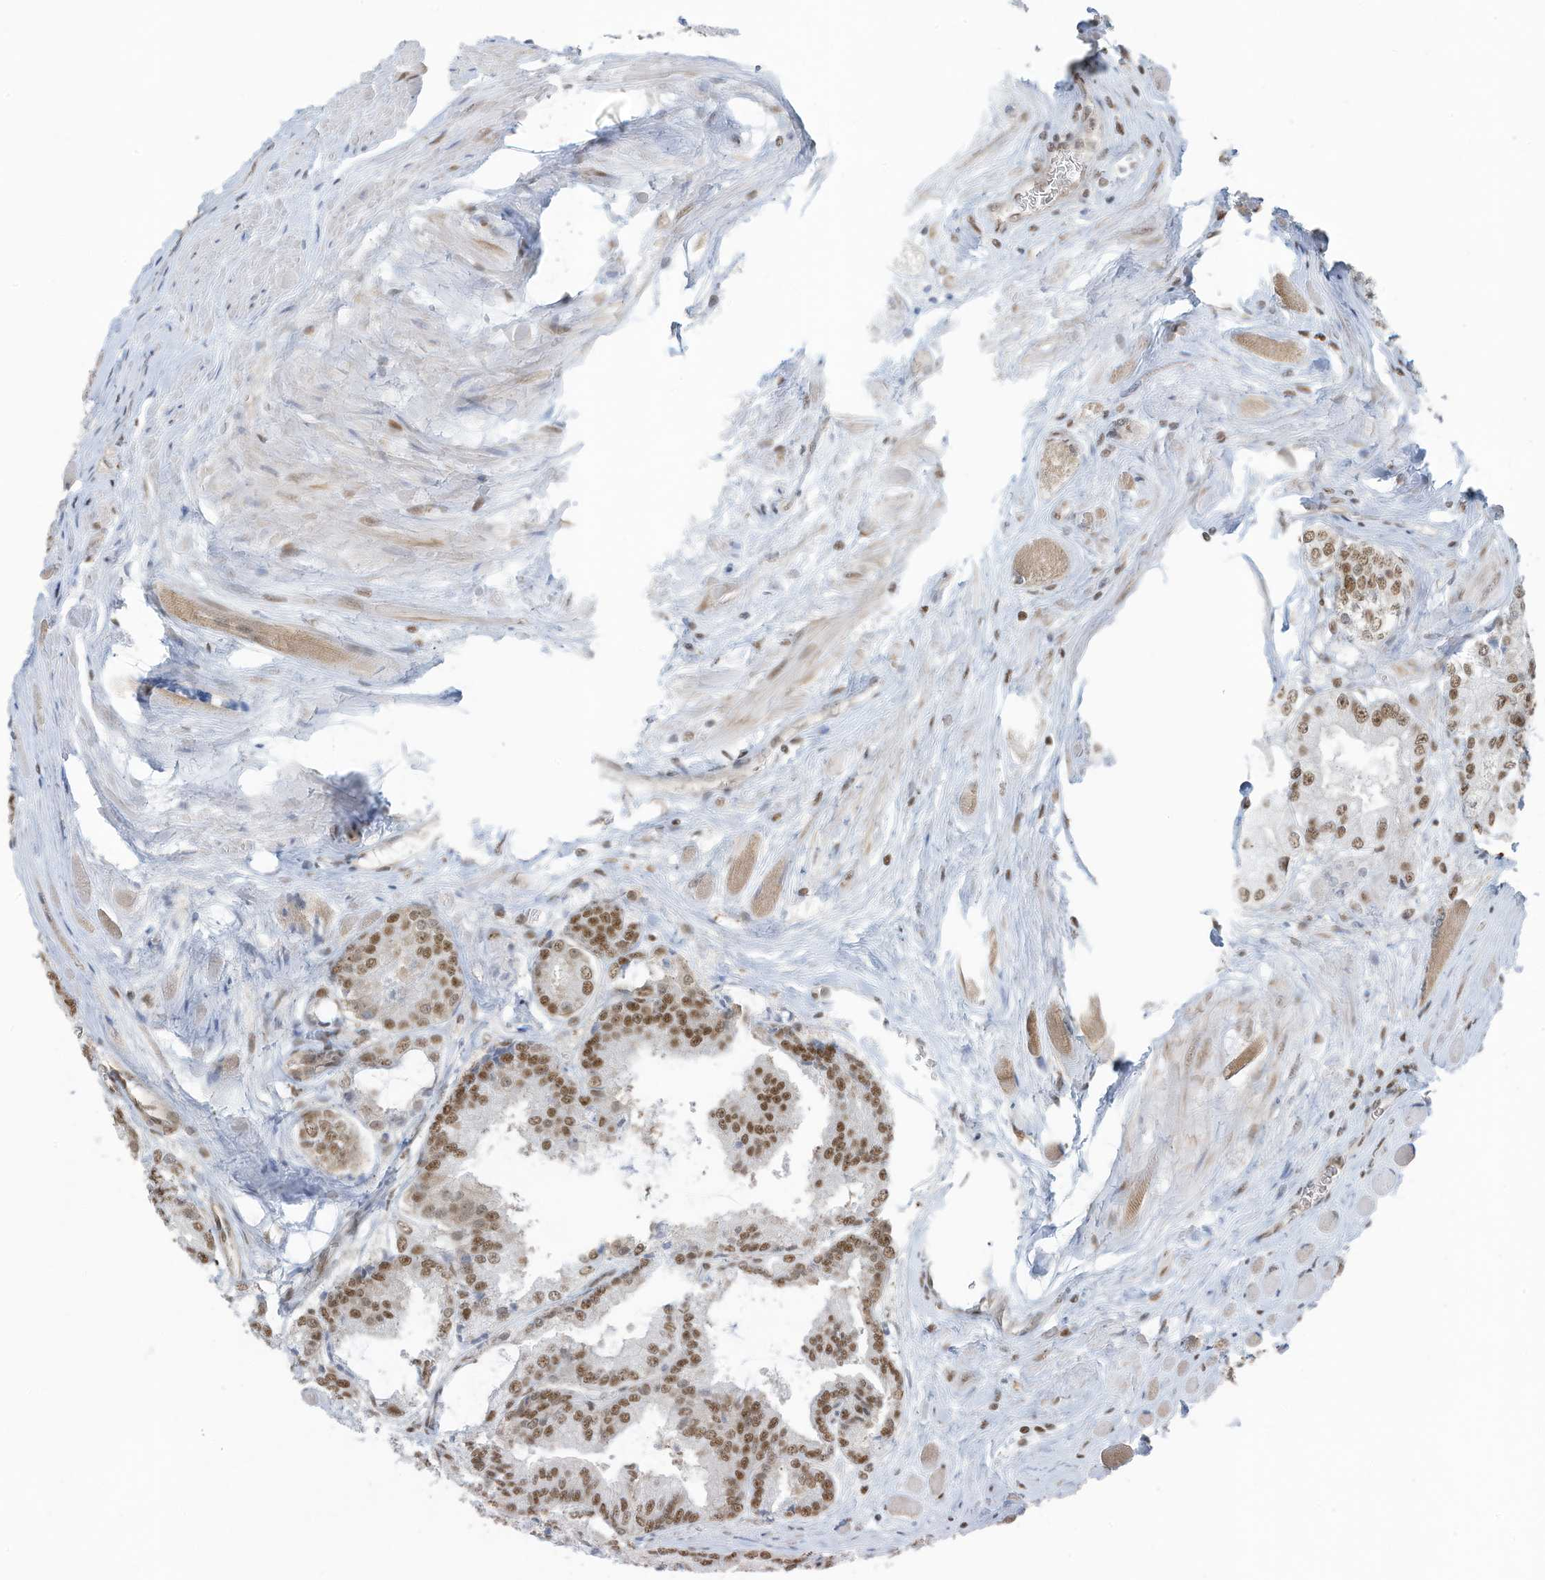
{"staining": {"intensity": "moderate", "quantity": ">75%", "location": "nuclear"}, "tissue": "prostate cancer", "cell_type": "Tumor cells", "image_type": "cancer", "snomed": [{"axis": "morphology", "description": "Adenocarcinoma, Low grade"}, {"axis": "topography", "description": "Prostate"}], "caption": "Low-grade adenocarcinoma (prostate) stained for a protein (brown) exhibits moderate nuclear positive expression in about >75% of tumor cells.", "gene": "DBR1", "patient": {"sex": "male", "age": 67}}